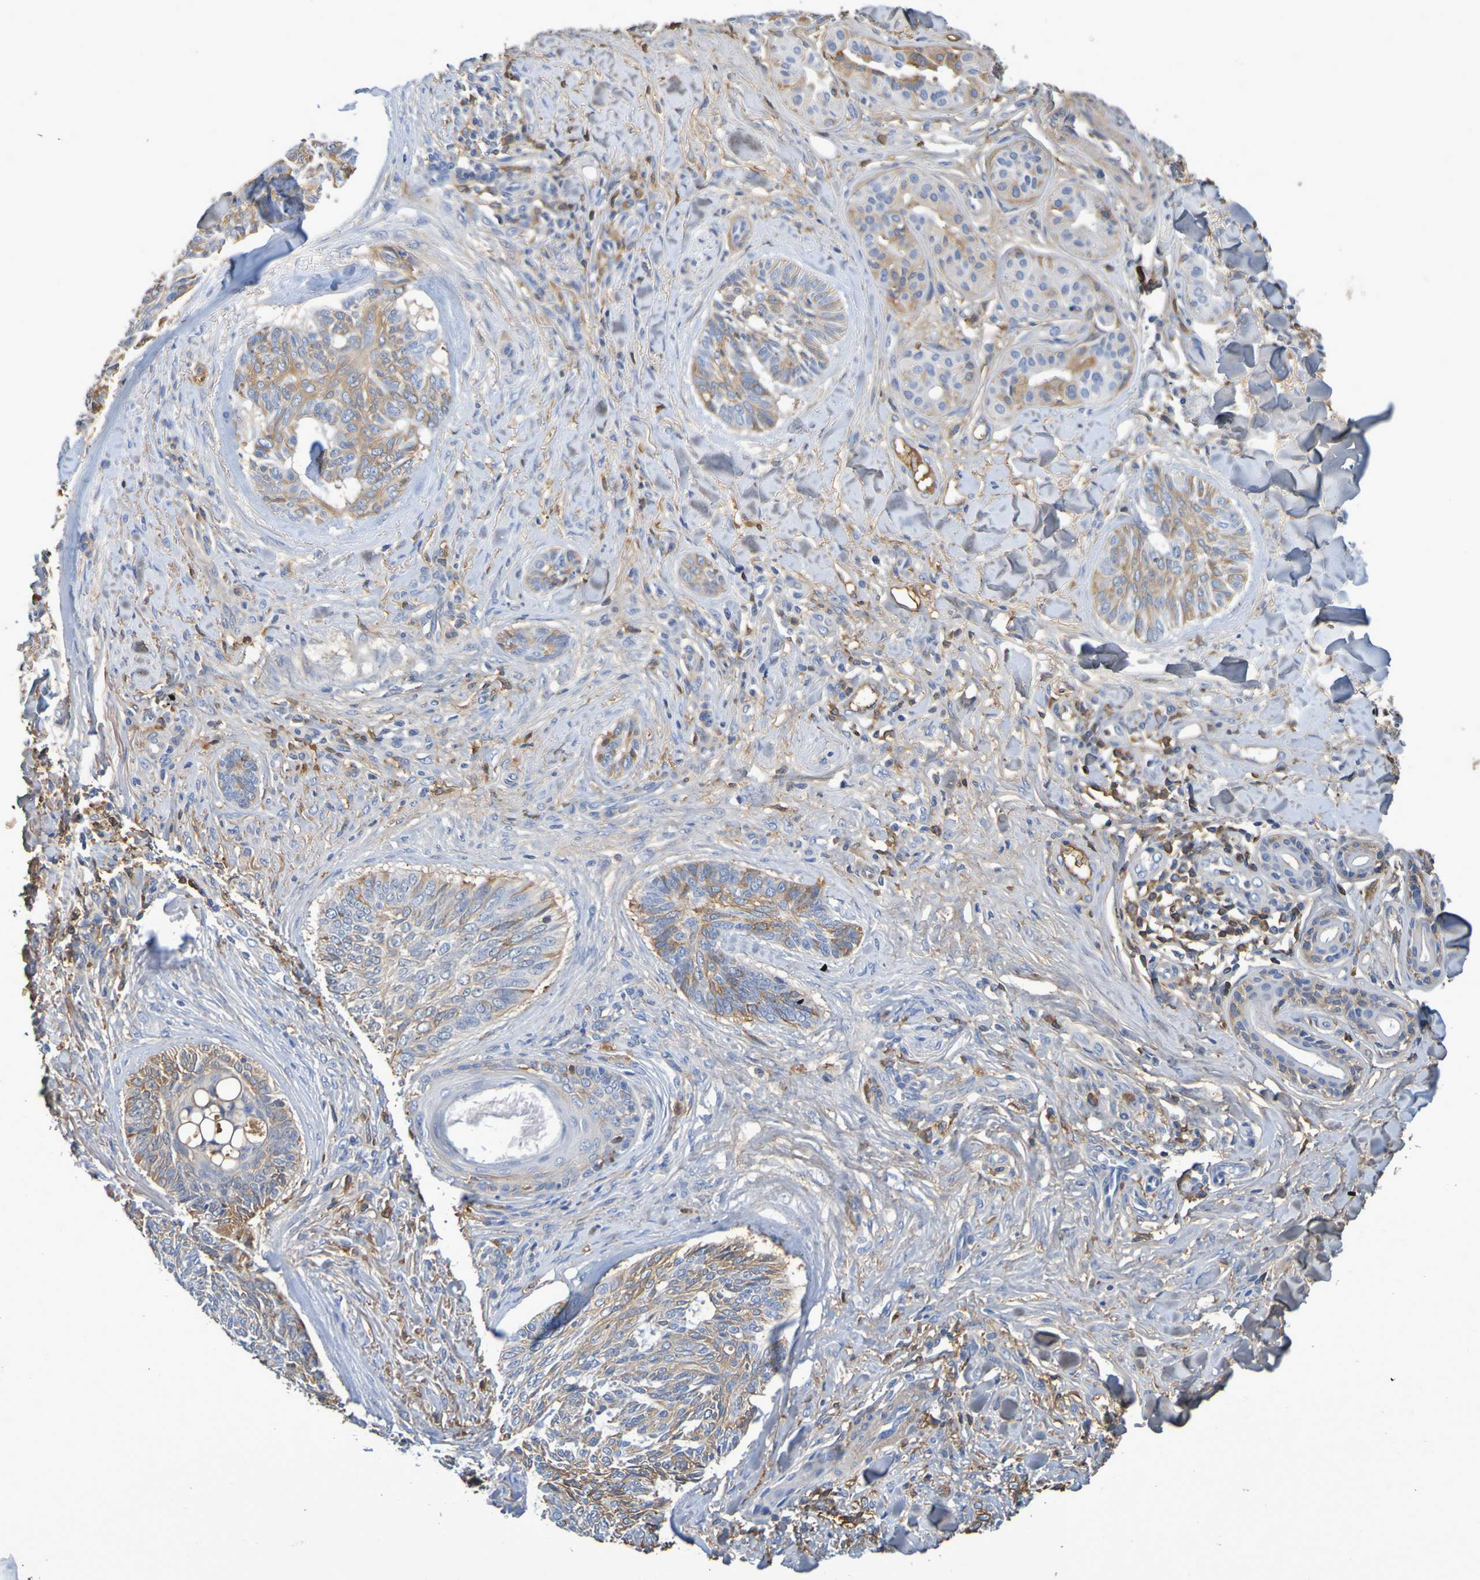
{"staining": {"intensity": "moderate", "quantity": ">75%", "location": "cytoplasmic/membranous"}, "tissue": "skin cancer", "cell_type": "Tumor cells", "image_type": "cancer", "snomed": [{"axis": "morphology", "description": "Basal cell carcinoma"}, {"axis": "topography", "description": "Skin"}], "caption": "Approximately >75% of tumor cells in human basal cell carcinoma (skin) reveal moderate cytoplasmic/membranous protein positivity as visualized by brown immunohistochemical staining.", "gene": "GAB3", "patient": {"sex": "male", "age": 43}}